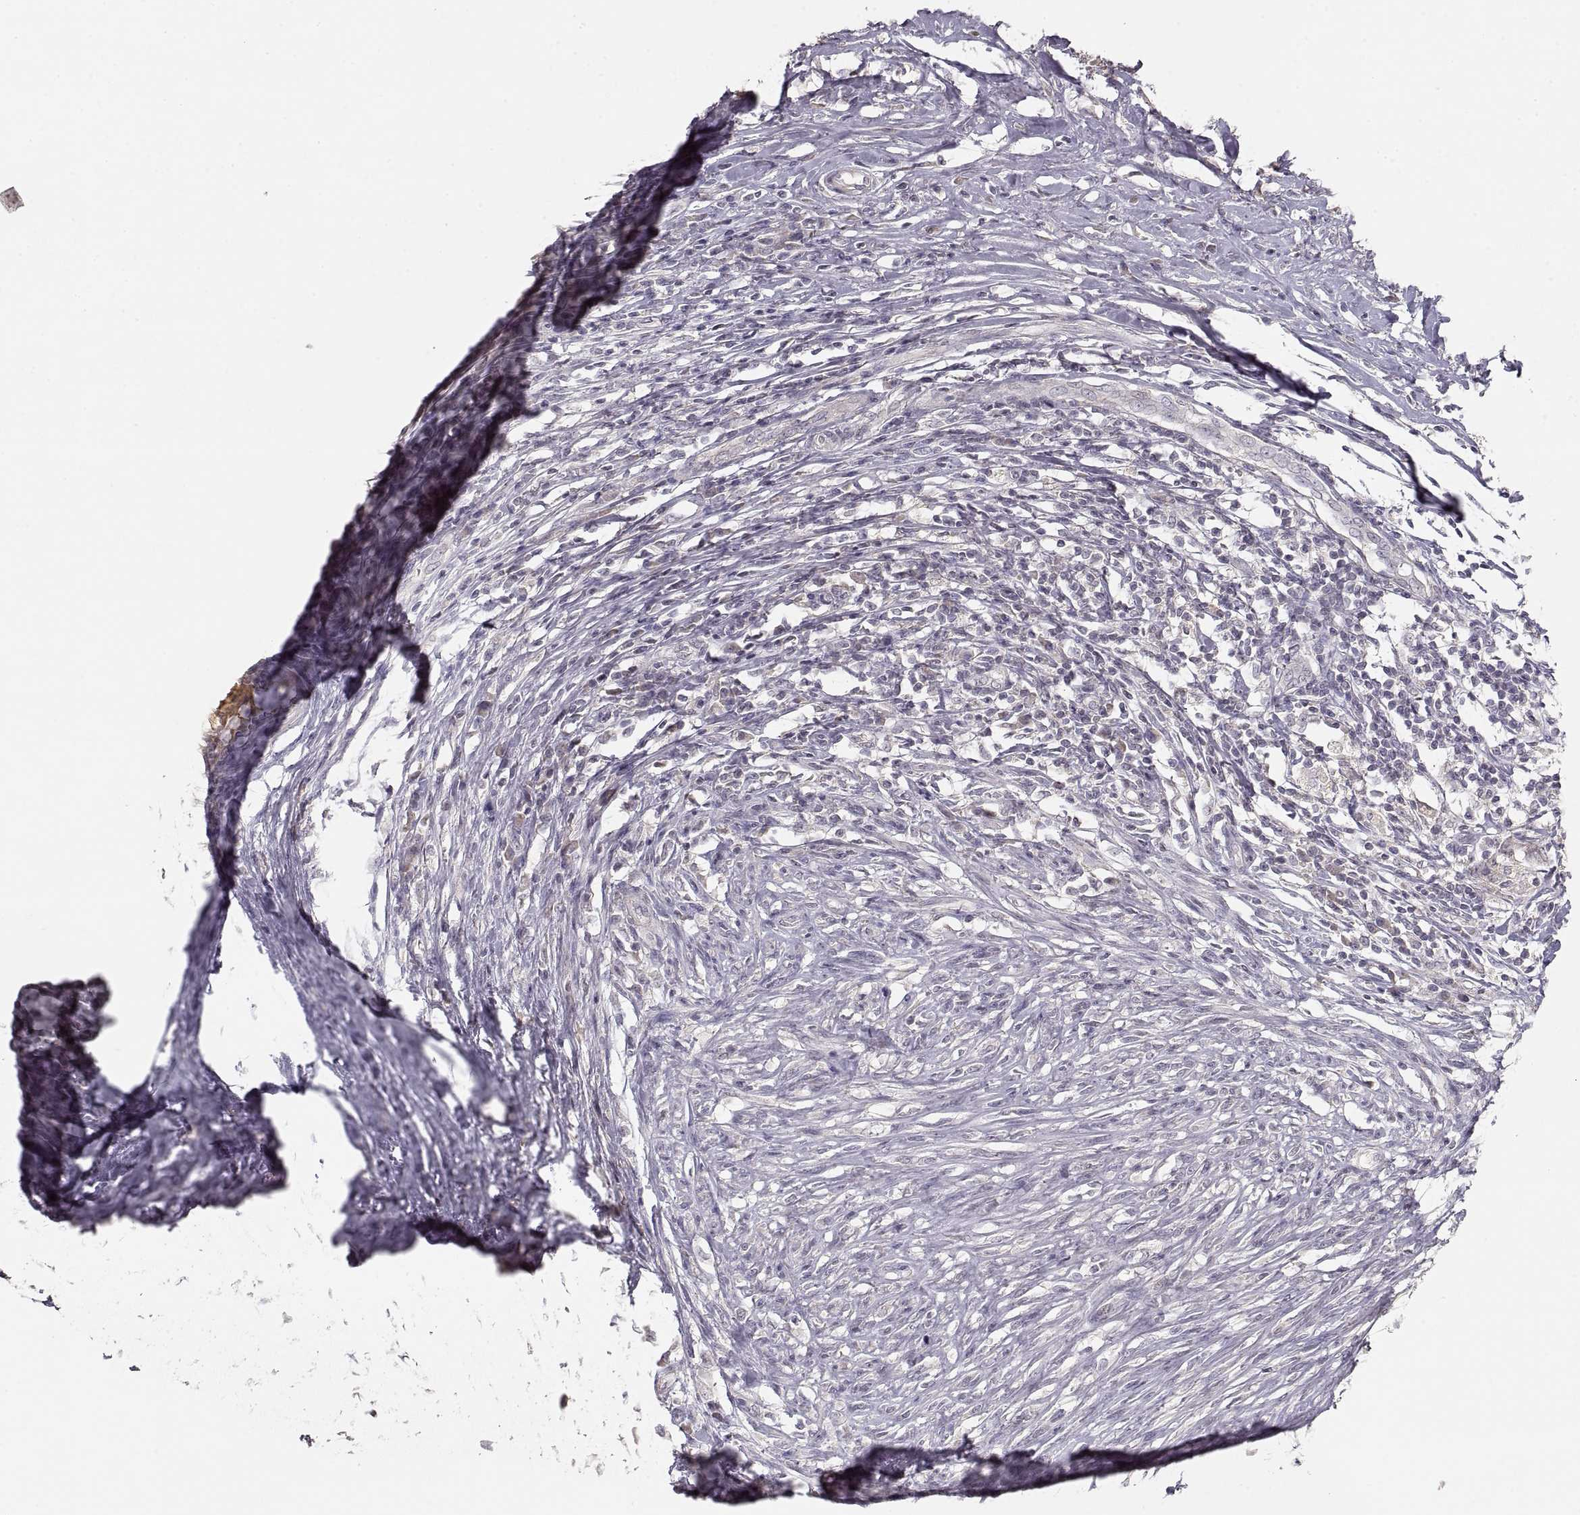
{"staining": {"intensity": "negative", "quantity": "none", "location": "none"}, "tissue": "melanoma", "cell_type": "Tumor cells", "image_type": "cancer", "snomed": [{"axis": "morphology", "description": "Malignant melanoma, NOS"}, {"axis": "topography", "description": "Skin"}], "caption": "There is no significant staining in tumor cells of malignant melanoma.", "gene": "LAMC2", "patient": {"sex": "female", "age": 91}}